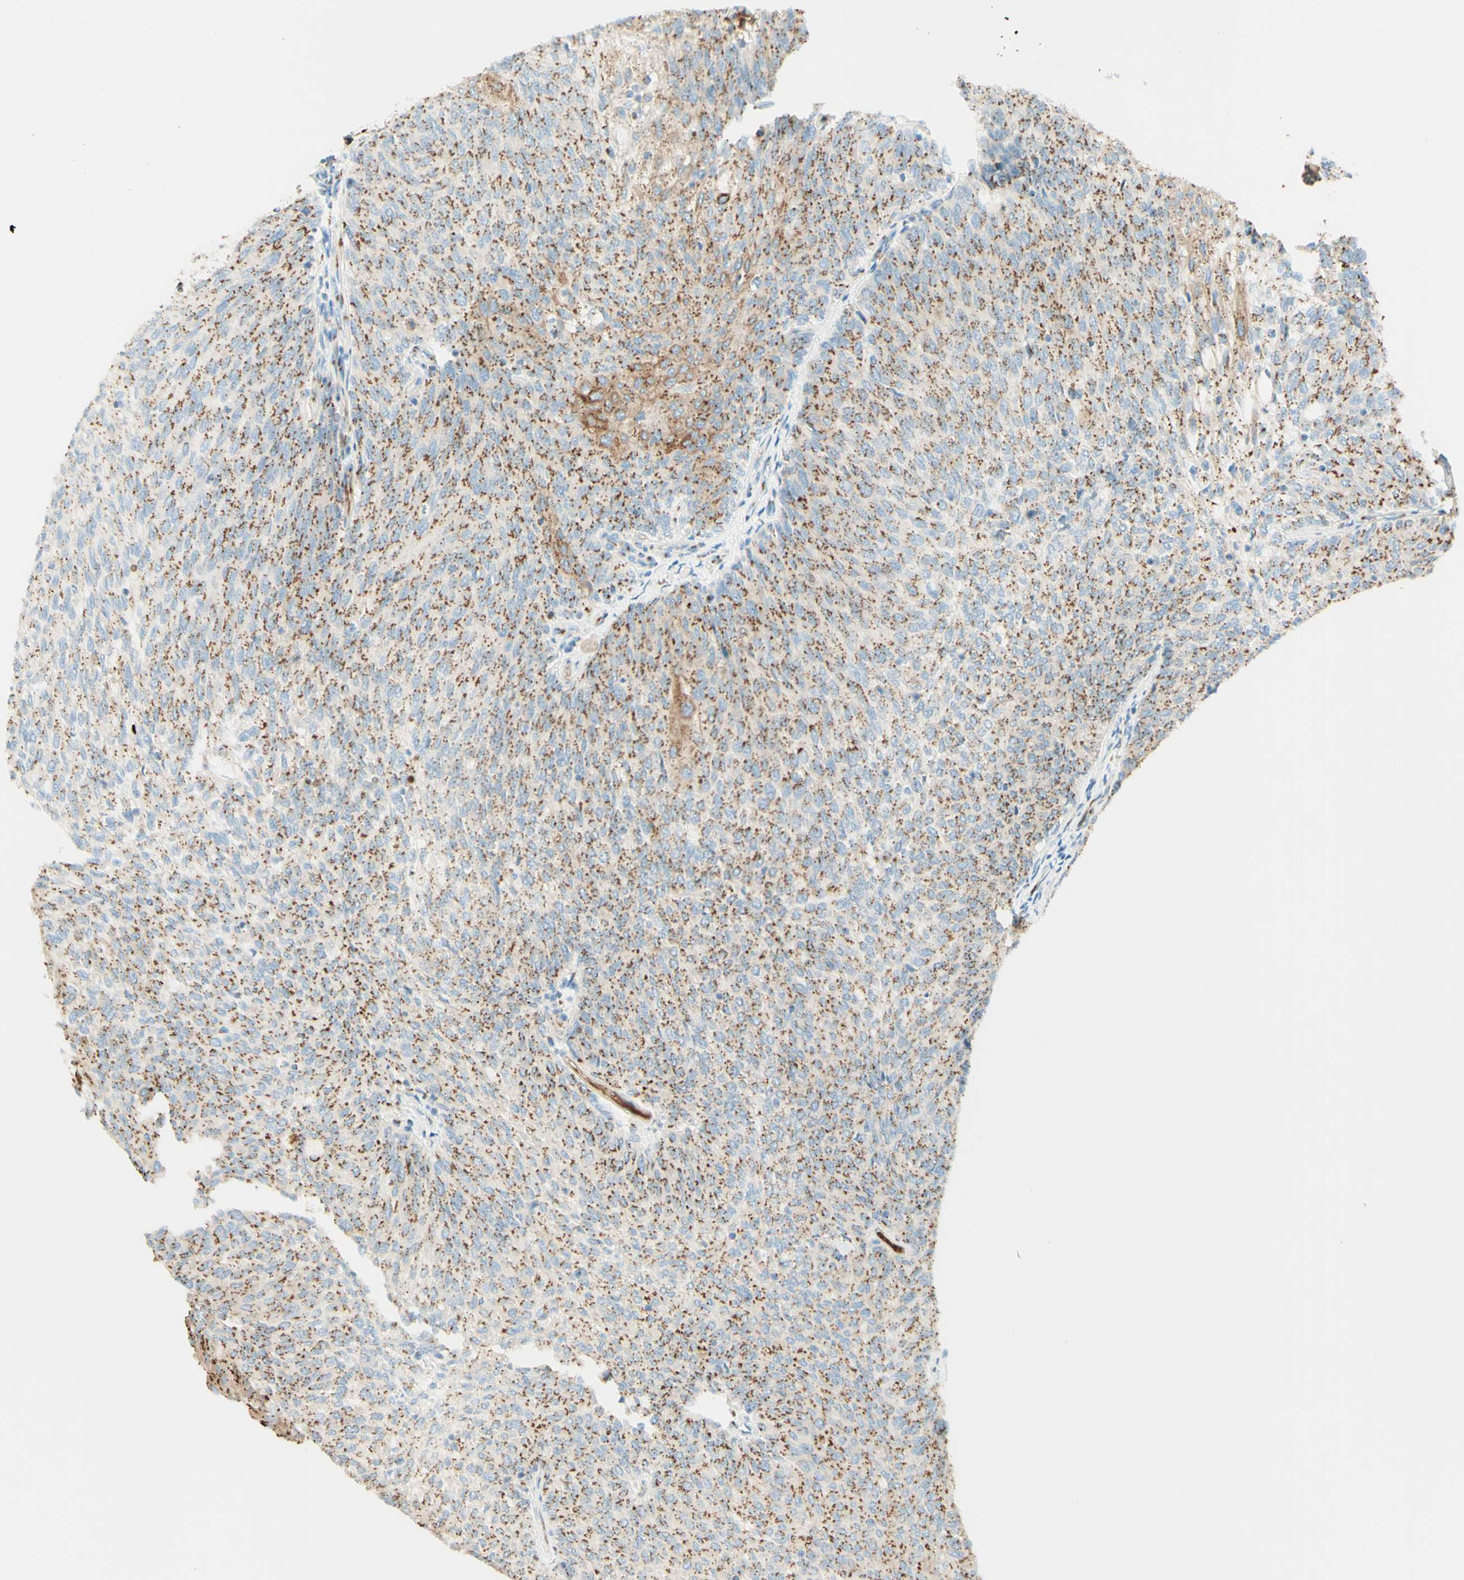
{"staining": {"intensity": "strong", "quantity": ">75%", "location": "cytoplasmic/membranous"}, "tissue": "urothelial cancer", "cell_type": "Tumor cells", "image_type": "cancer", "snomed": [{"axis": "morphology", "description": "Urothelial carcinoma, Low grade"}, {"axis": "topography", "description": "Urinary bladder"}], "caption": "Protein expression analysis of human urothelial cancer reveals strong cytoplasmic/membranous staining in approximately >75% of tumor cells.", "gene": "GOLGB1", "patient": {"sex": "female", "age": 79}}